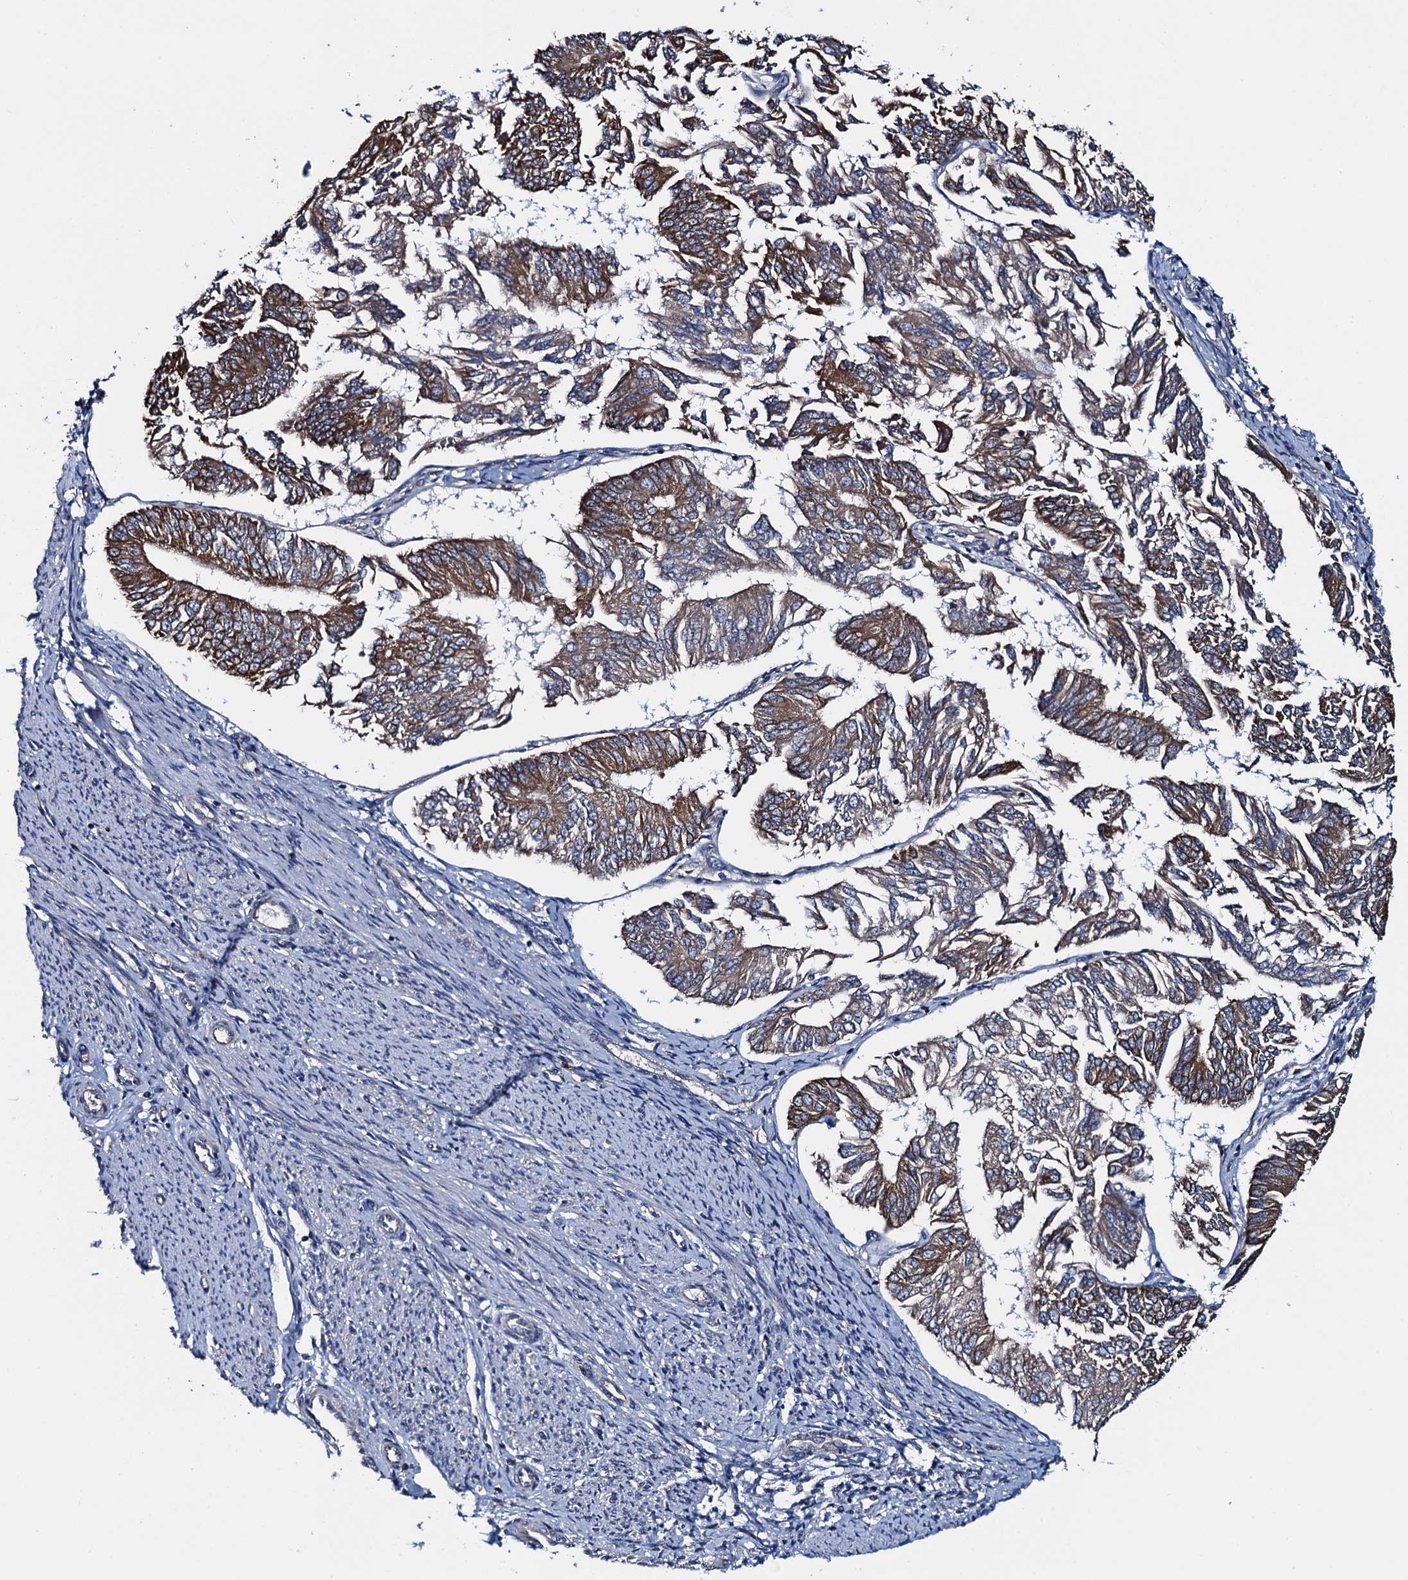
{"staining": {"intensity": "moderate", "quantity": ">75%", "location": "cytoplasmic/membranous"}, "tissue": "endometrial cancer", "cell_type": "Tumor cells", "image_type": "cancer", "snomed": [{"axis": "morphology", "description": "Adenocarcinoma, NOS"}, {"axis": "topography", "description": "Endometrium"}], "caption": "Brown immunohistochemical staining in human endometrial cancer (adenocarcinoma) demonstrates moderate cytoplasmic/membranous staining in about >75% of tumor cells.", "gene": "ADCY9", "patient": {"sex": "female", "age": 58}}